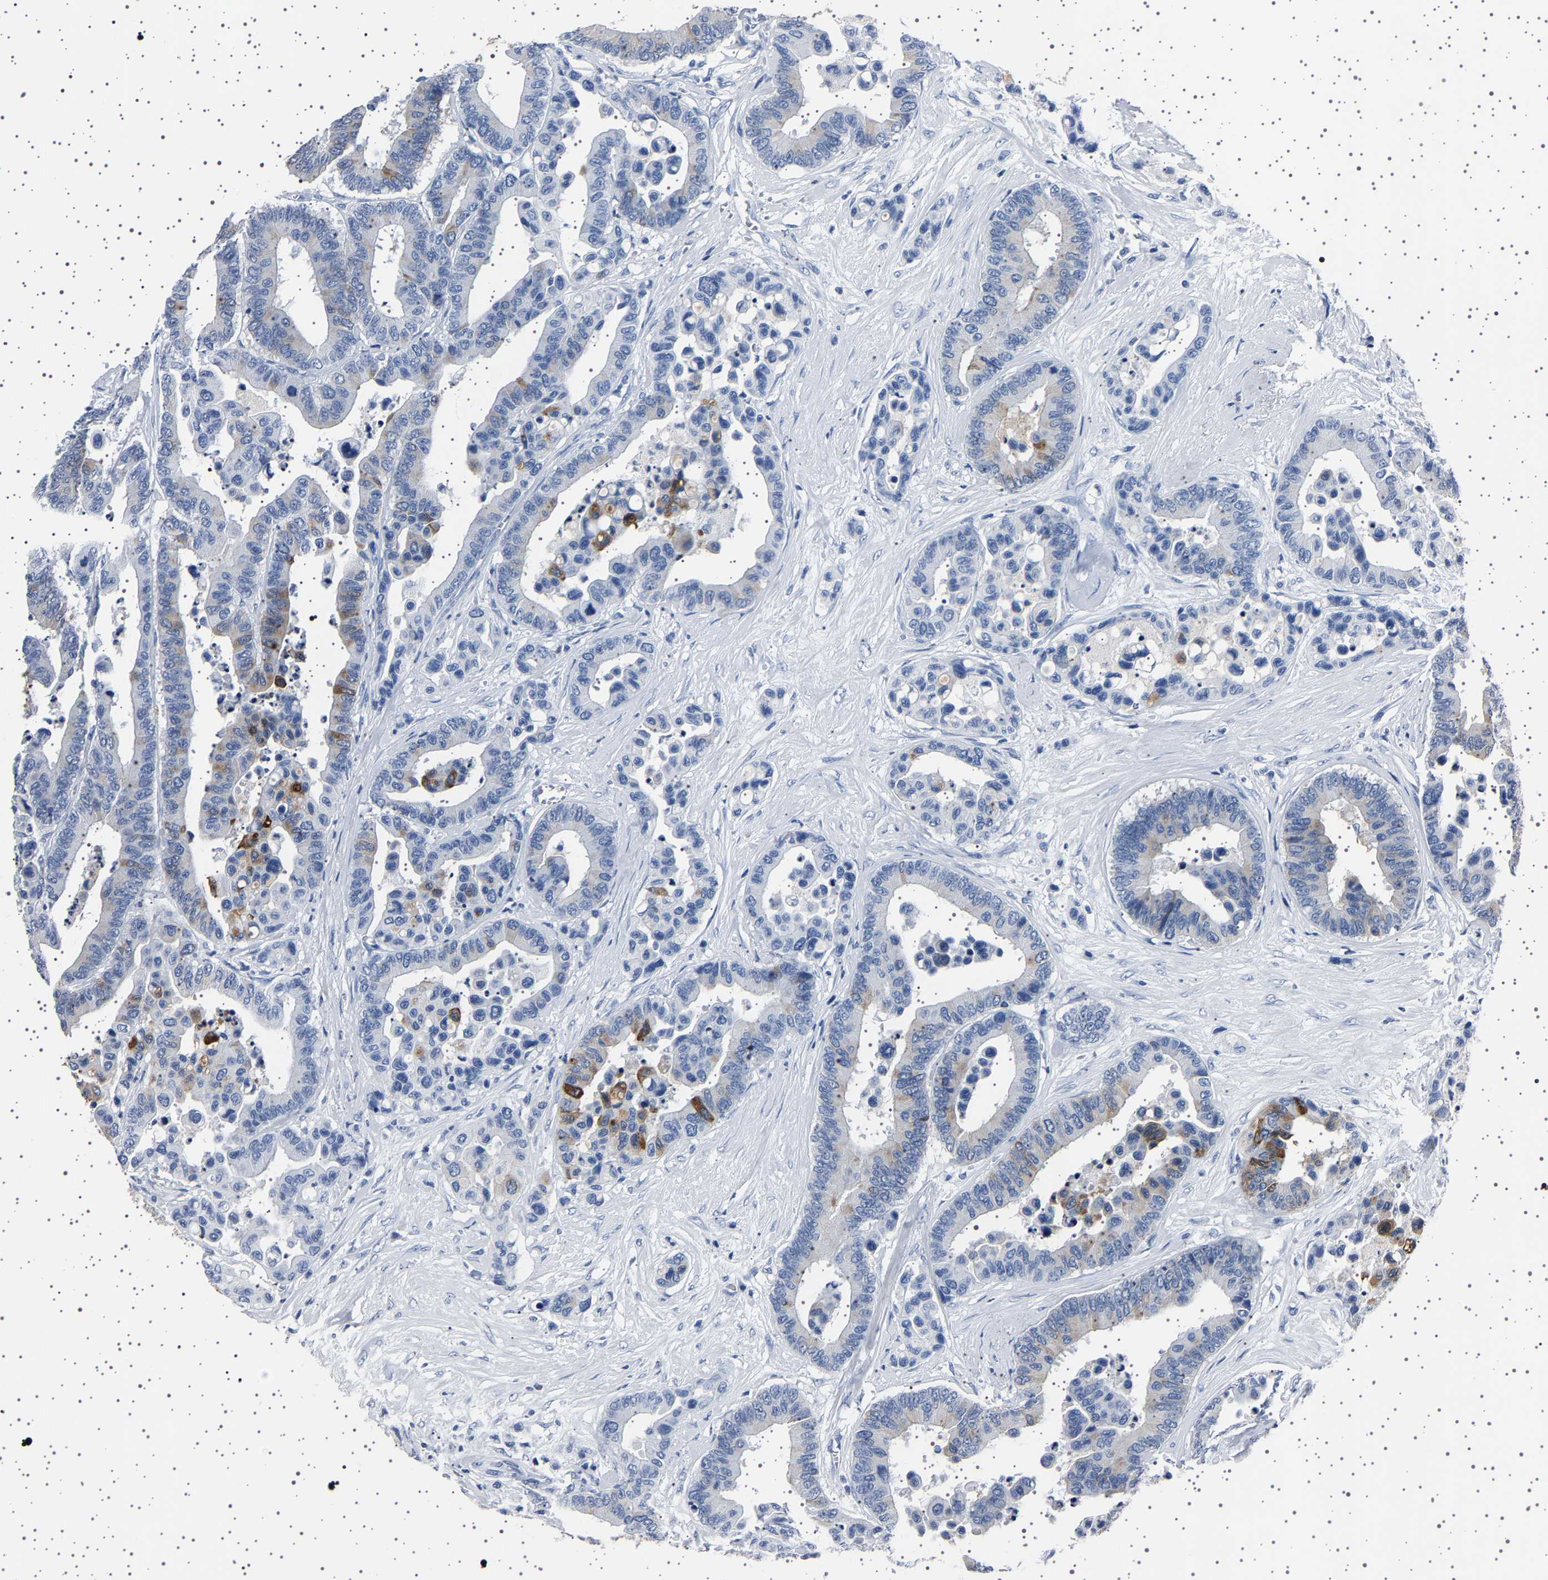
{"staining": {"intensity": "moderate", "quantity": "<25%", "location": "cytoplasmic/membranous"}, "tissue": "colorectal cancer", "cell_type": "Tumor cells", "image_type": "cancer", "snomed": [{"axis": "morphology", "description": "Normal tissue, NOS"}, {"axis": "morphology", "description": "Adenocarcinoma, NOS"}, {"axis": "topography", "description": "Colon"}], "caption": "Tumor cells exhibit moderate cytoplasmic/membranous expression in about <25% of cells in colorectal cancer.", "gene": "TFF3", "patient": {"sex": "male", "age": 82}}